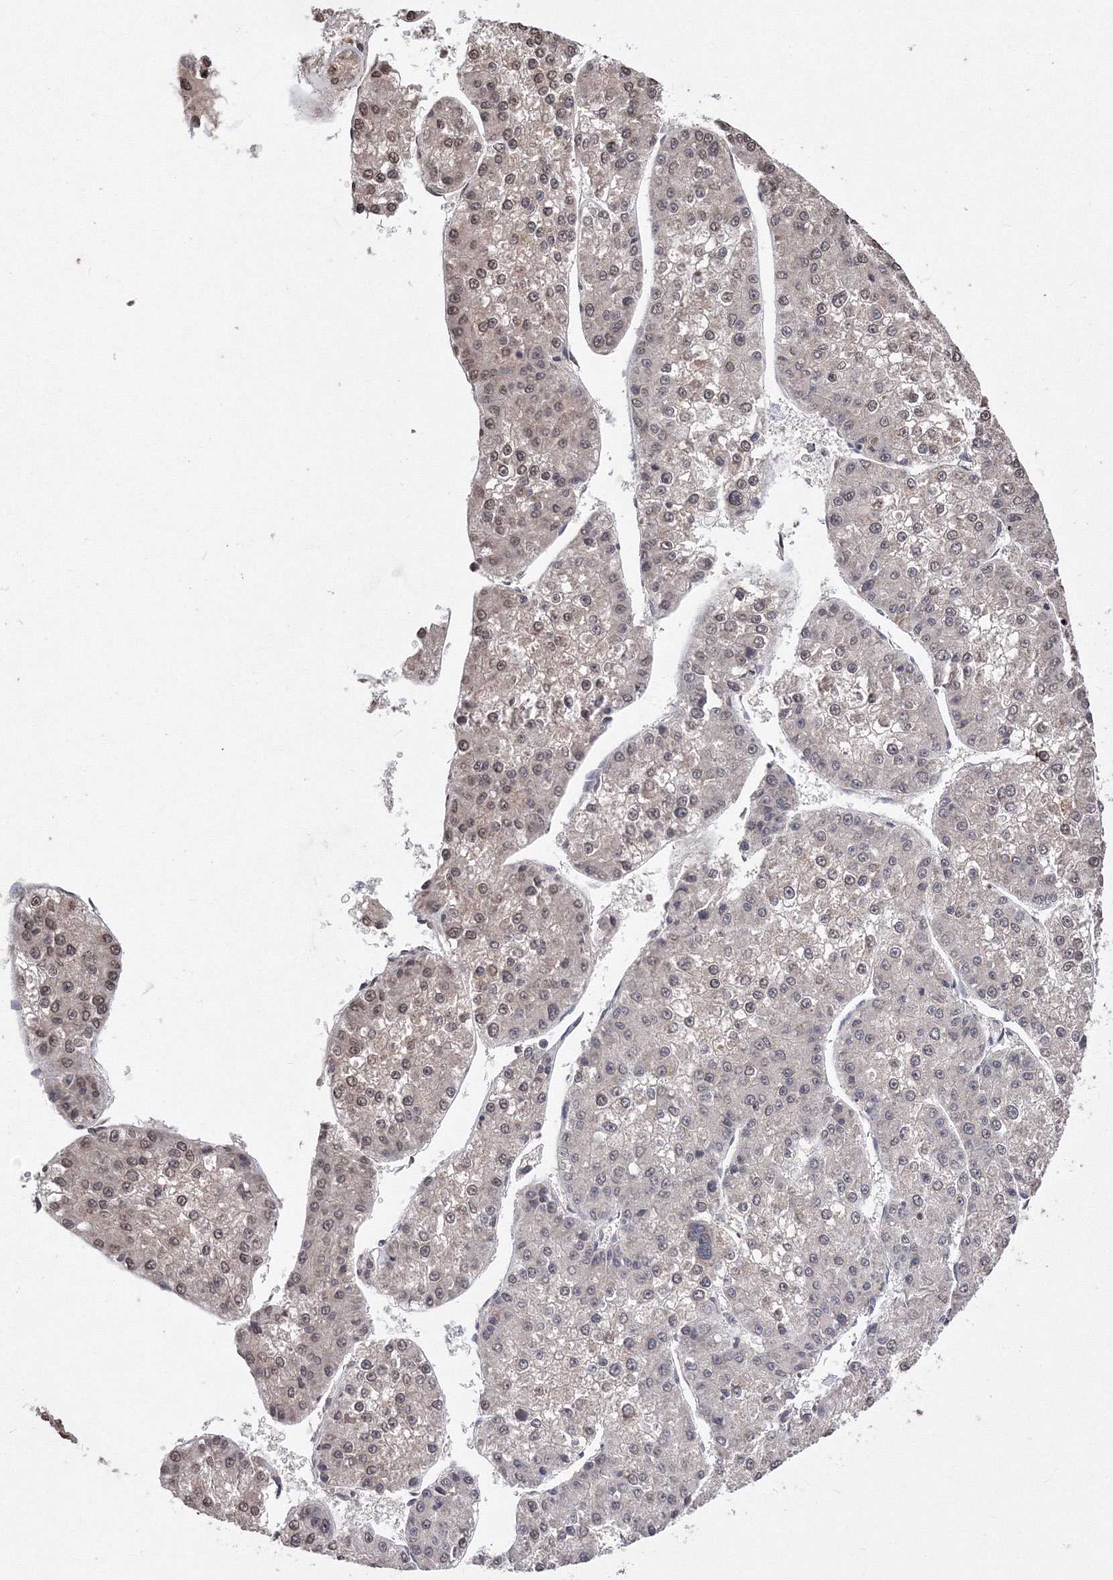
{"staining": {"intensity": "weak", "quantity": ">75%", "location": "nuclear"}, "tissue": "liver cancer", "cell_type": "Tumor cells", "image_type": "cancer", "snomed": [{"axis": "morphology", "description": "Carcinoma, Hepatocellular, NOS"}, {"axis": "topography", "description": "Liver"}], "caption": "Human liver hepatocellular carcinoma stained with a brown dye demonstrates weak nuclear positive staining in about >75% of tumor cells.", "gene": "GPN1", "patient": {"sex": "female", "age": 73}}